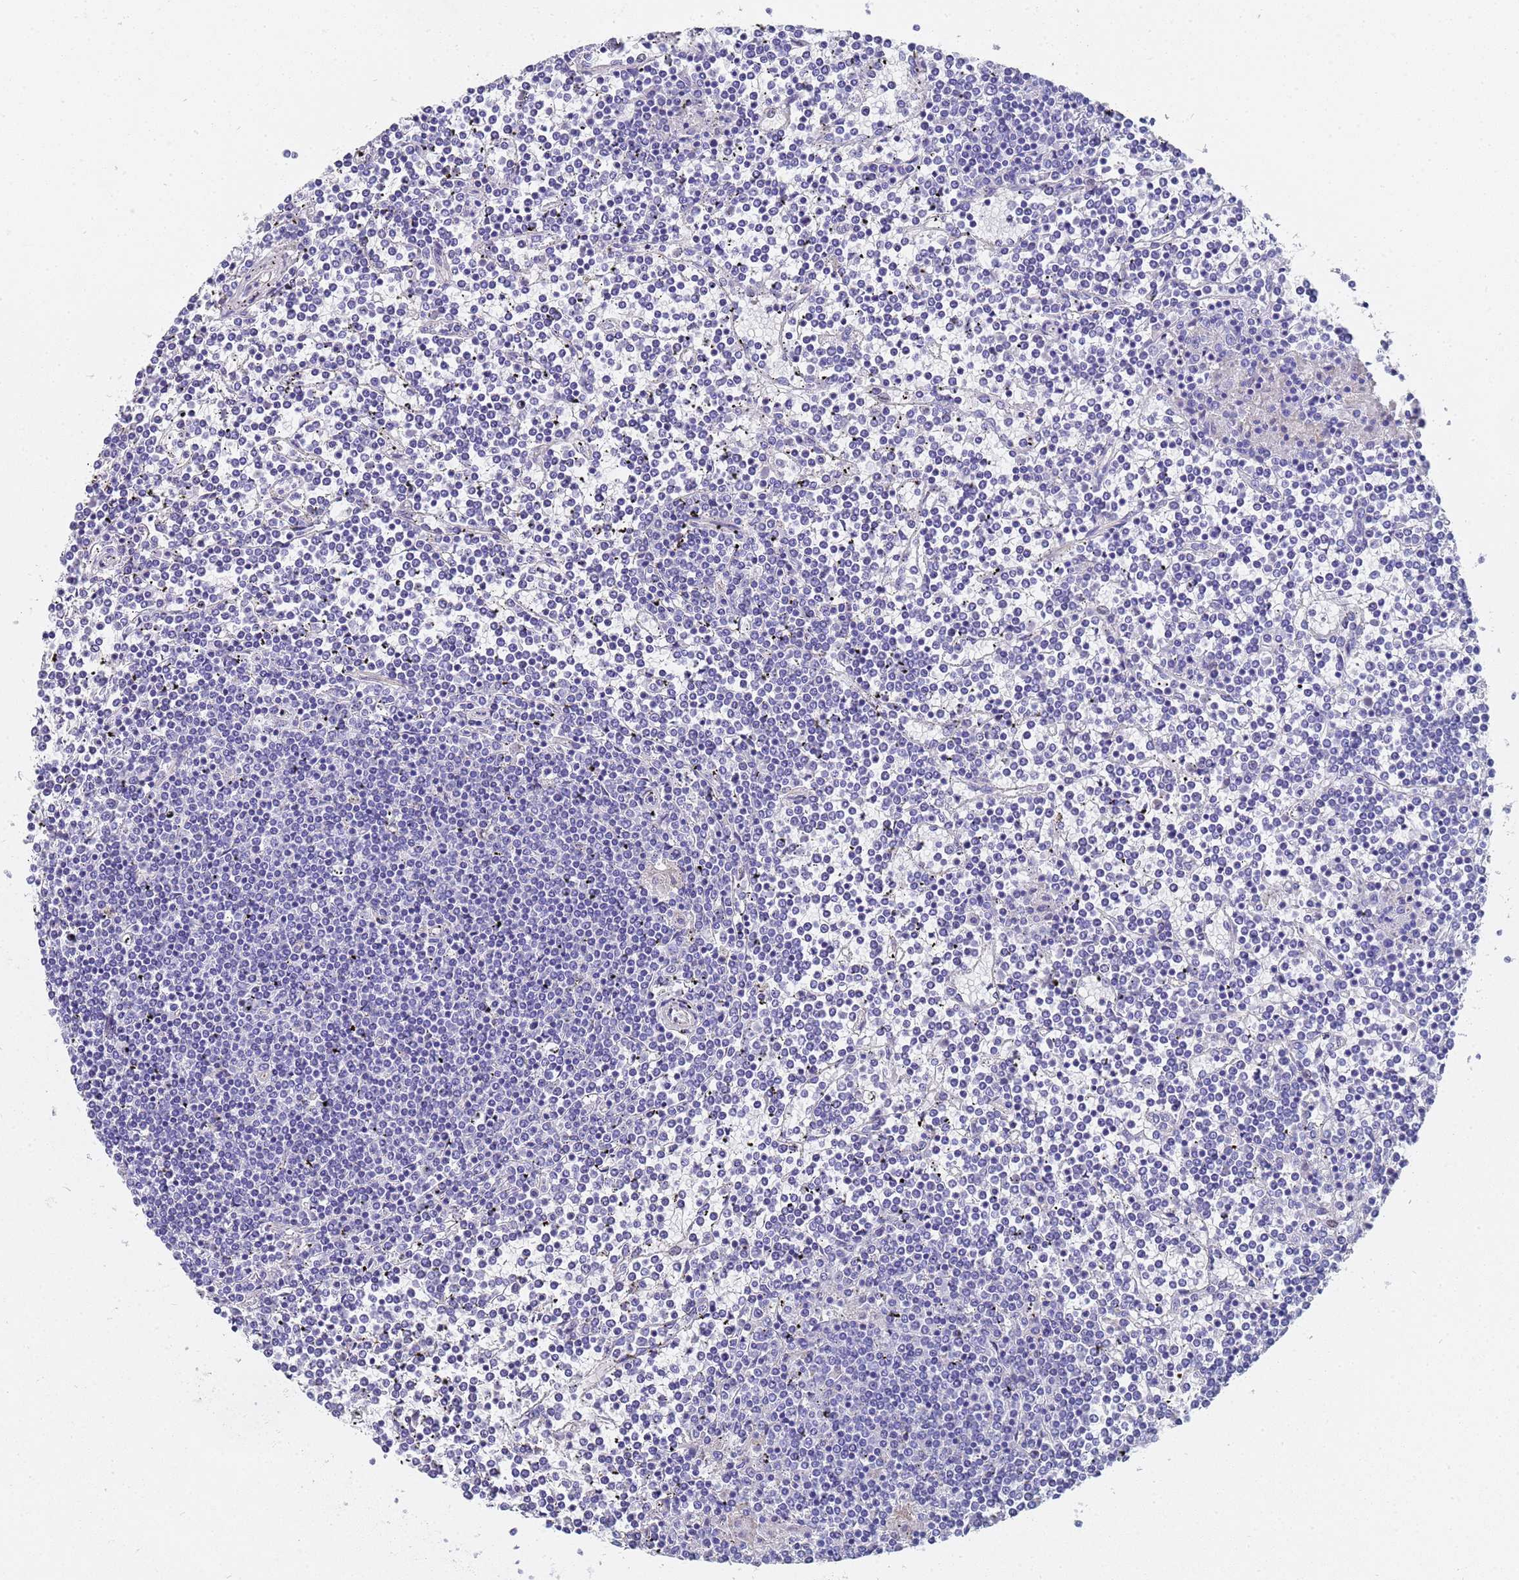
{"staining": {"intensity": "negative", "quantity": "none", "location": "none"}, "tissue": "lymphoma", "cell_type": "Tumor cells", "image_type": "cancer", "snomed": [{"axis": "morphology", "description": "Malignant lymphoma, non-Hodgkin's type, Low grade"}, {"axis": "topography", "description": "Spleen"}], "caption": "IHC micrograph of neoplastic tissue: lymphoma stained with DAB displays no significant protein staining in tumor cells.", "gene": "TUBB1", "patient": {"sex": "female", "age": 19}}